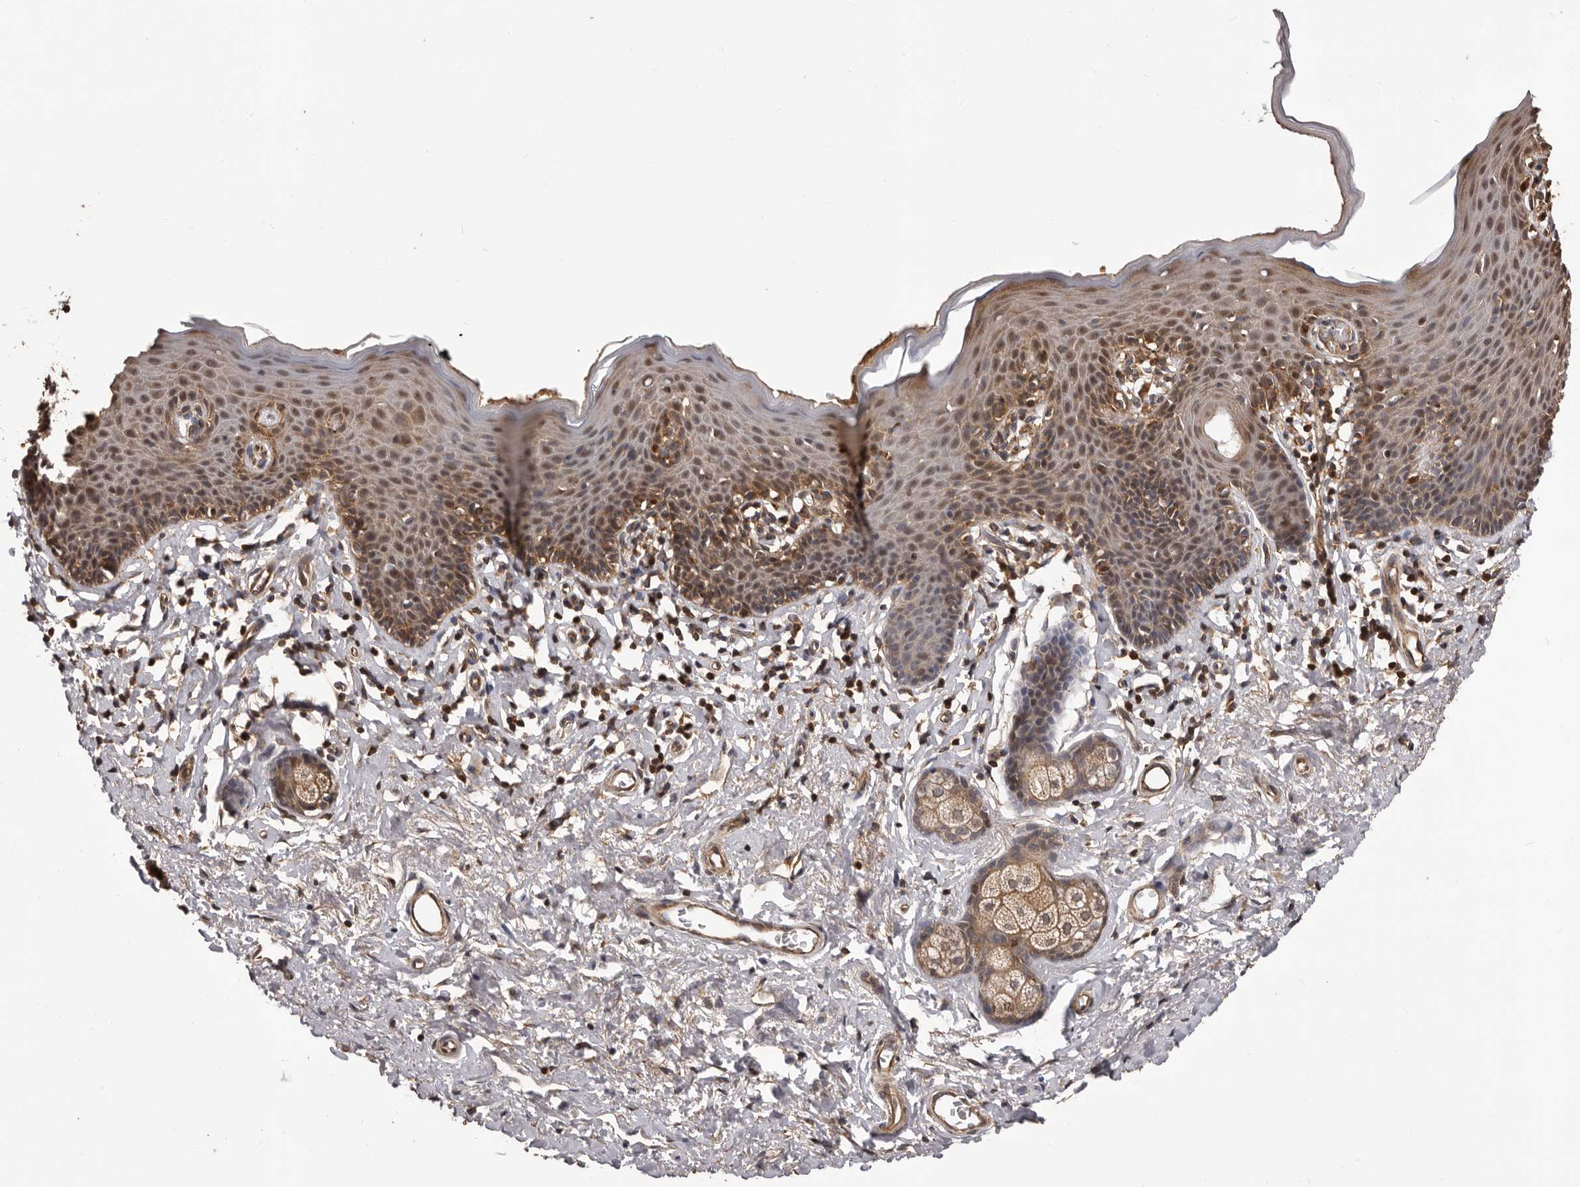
{"staining": {"intensity": "moderate", "quantity": ">75%", "location": "cytoplasmic/membranous,nuclear"}, "tissue": "skin", "cell_type": "Epidermal cells", "image_type": "normal", "snomed": [{"axis": "morphology", "description": "Normal tissue, NOS"}, {"axis": "topography", "description": "Vulva"}], "caption": "Immunohistochemistry (IHC) (DAB (3,3'-diaminobenzidine)) staining of normal human skin demonstrates moderate cytoplasmic/membranous,nuclear protein positivity in about >75% of epidermal cells.", "gene": "ADAMTS2", "patient": {"sex": "female", "age": 66}}